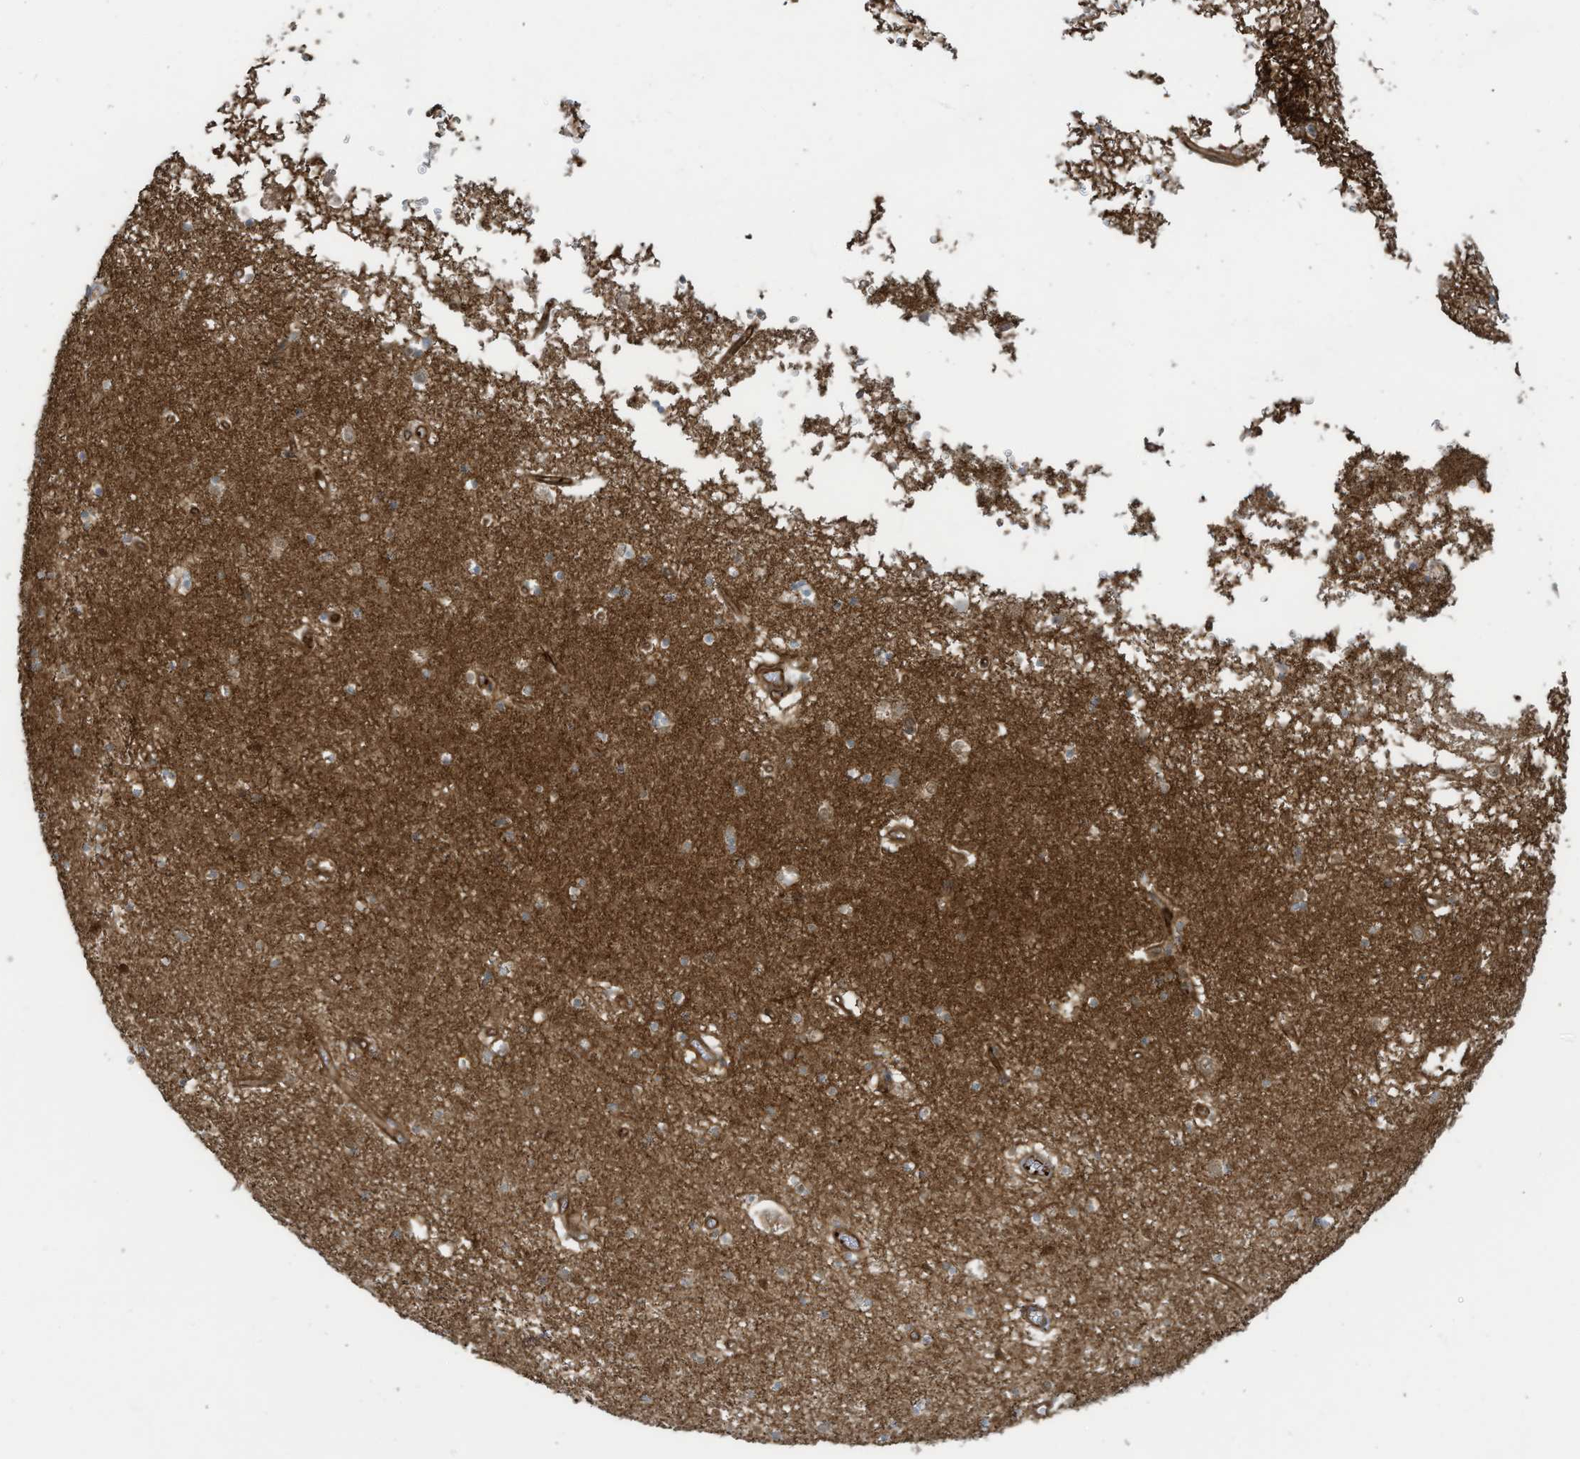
{"staining": {"intensity": "moderate", "quantity": "<25%", "location": "cytoplasmic/membranous"}, "tissue": "hippocampus", "cell_type": "Glial cells", "image_type": "normal", "snomed": [{"axis": "morphology", "description": "Normal tissue, NOS"}, {"axis": "topography", "description": "Hippocampus"}], "caption": "Hippocampus stained with DAB (3,3'-diaminobenzidine) immunohistochemistry reveals low levels of moderate cytoplasmic/membranous positivity in approximately <25% of glial cells.", "gene": "SLC9A2", "patient": {"sex": "male", "age": 70}}